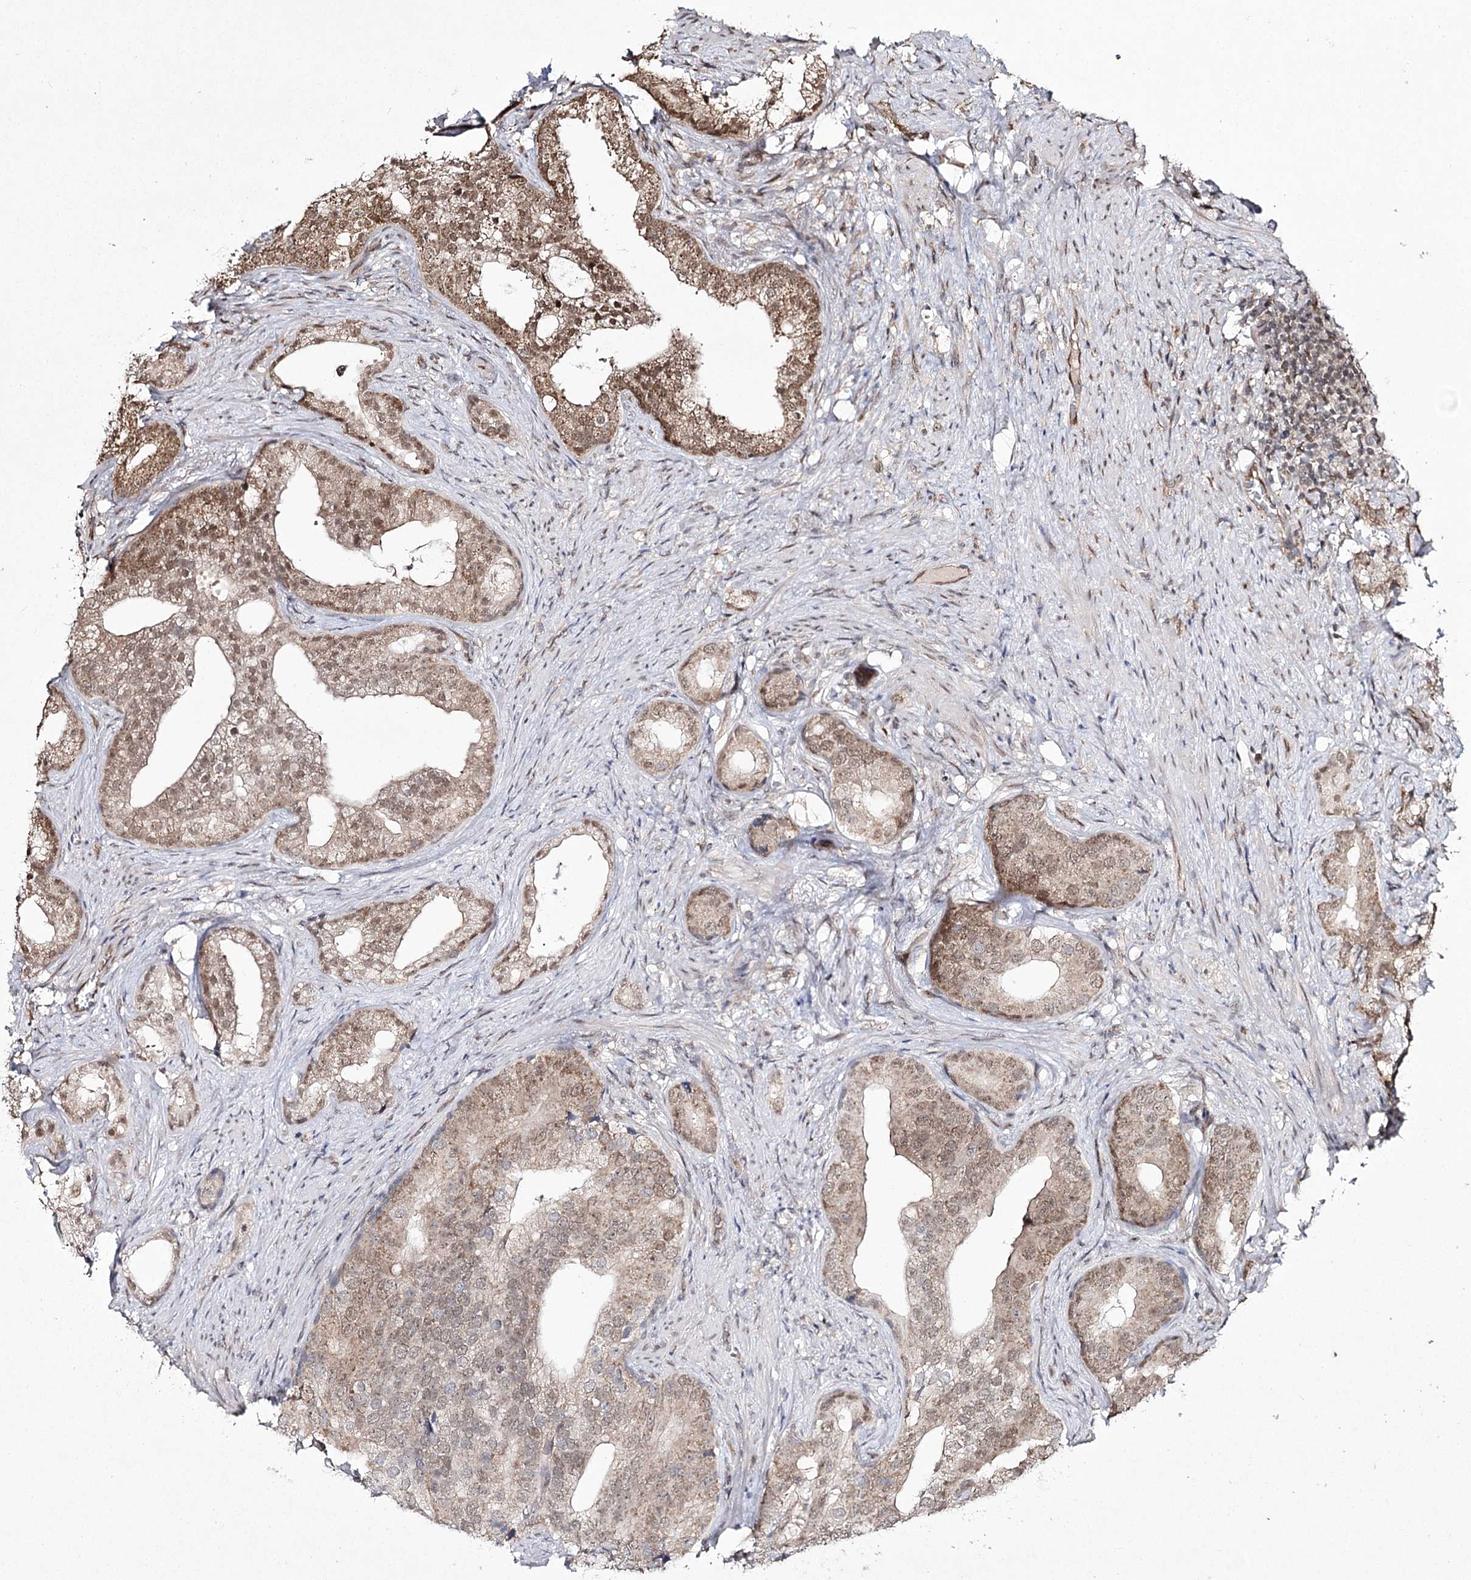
{"staining": {"intensity": "moderate", "quantity": ">75%", "location": "cytoplasmic/membranous,nuclear"}, "tissue": "prostate cancer", "cell_type": "Tumor cells", "image_type": "cancer", "snomed": [{"axis": "morphology", "description": "Adenocarcinoma, Low grade"}, {"axis": "topography", "description": "Prostate"}], "caption": "Immunohistochemical staining of prostate cancer demonstrates moderate cytoplasmic/membranous and nuclear protein expression in approximately >75% of tumor cells. (IHC, brightfield microscopy, high magnification).", "gene": "TRNT1", "patient": {"sex": "male", "age": 71}}